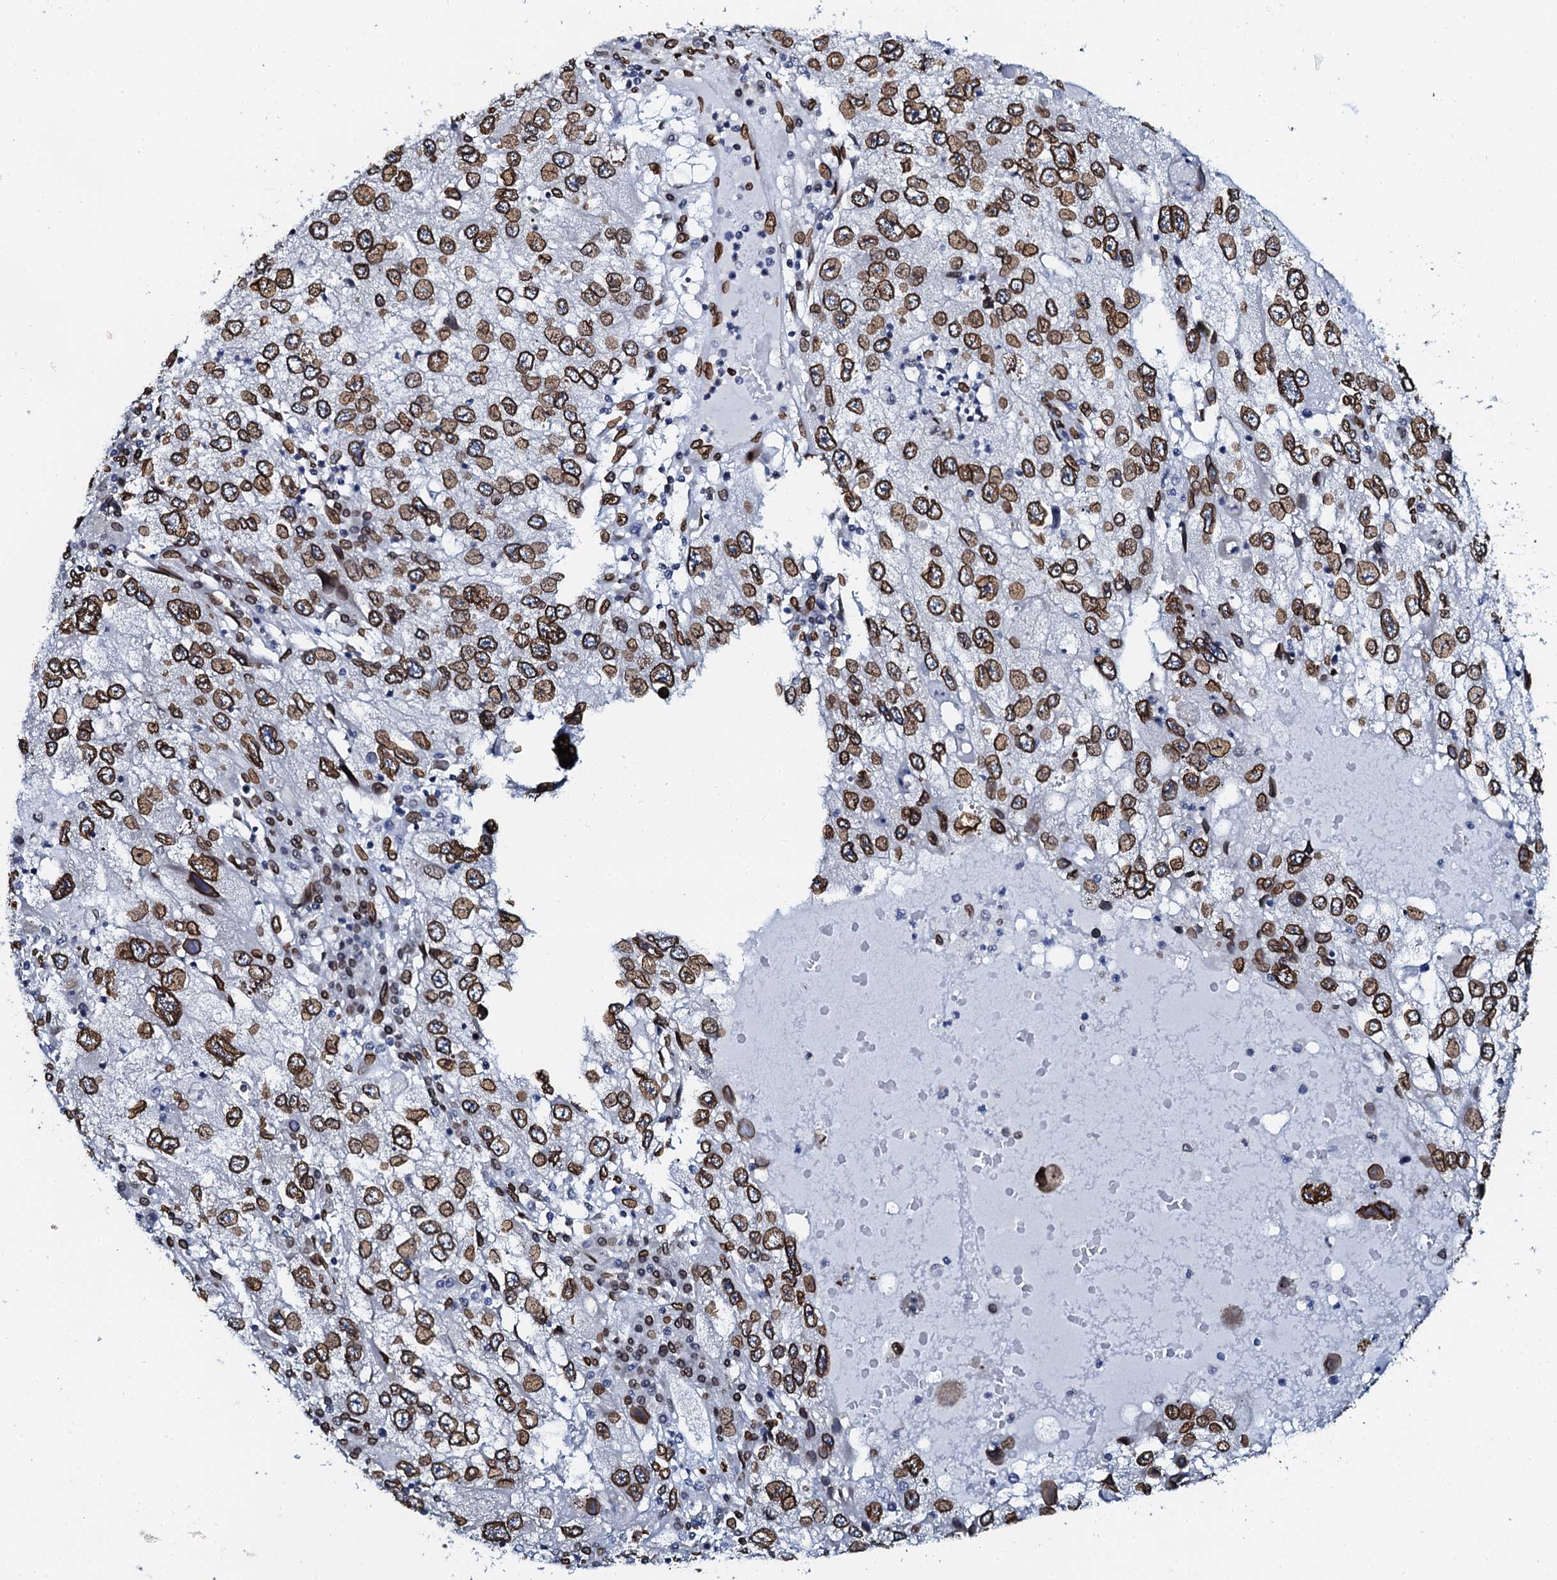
{"staining": {"intensity": "strong", "quantity": ">75%", "location": "cytoplasmic/membranous,nuclear"}, "tissue": "endometrial cancer", "cell_type": "Tumor cells", "image_type": "cancer", "snomed": [{"axis": "morphology", "description": "Adenocarcinoma, NOS"}, {"axis": "topography", "description": "Endometrium"}], "caption": "A brown stain highlights strong cytoplasmic/membranous and nuclear expression of a protein in human endometrial cancer tumor cells.", "gene": "KATNAL2", "patient": {"sex": "female", "age": 49}}